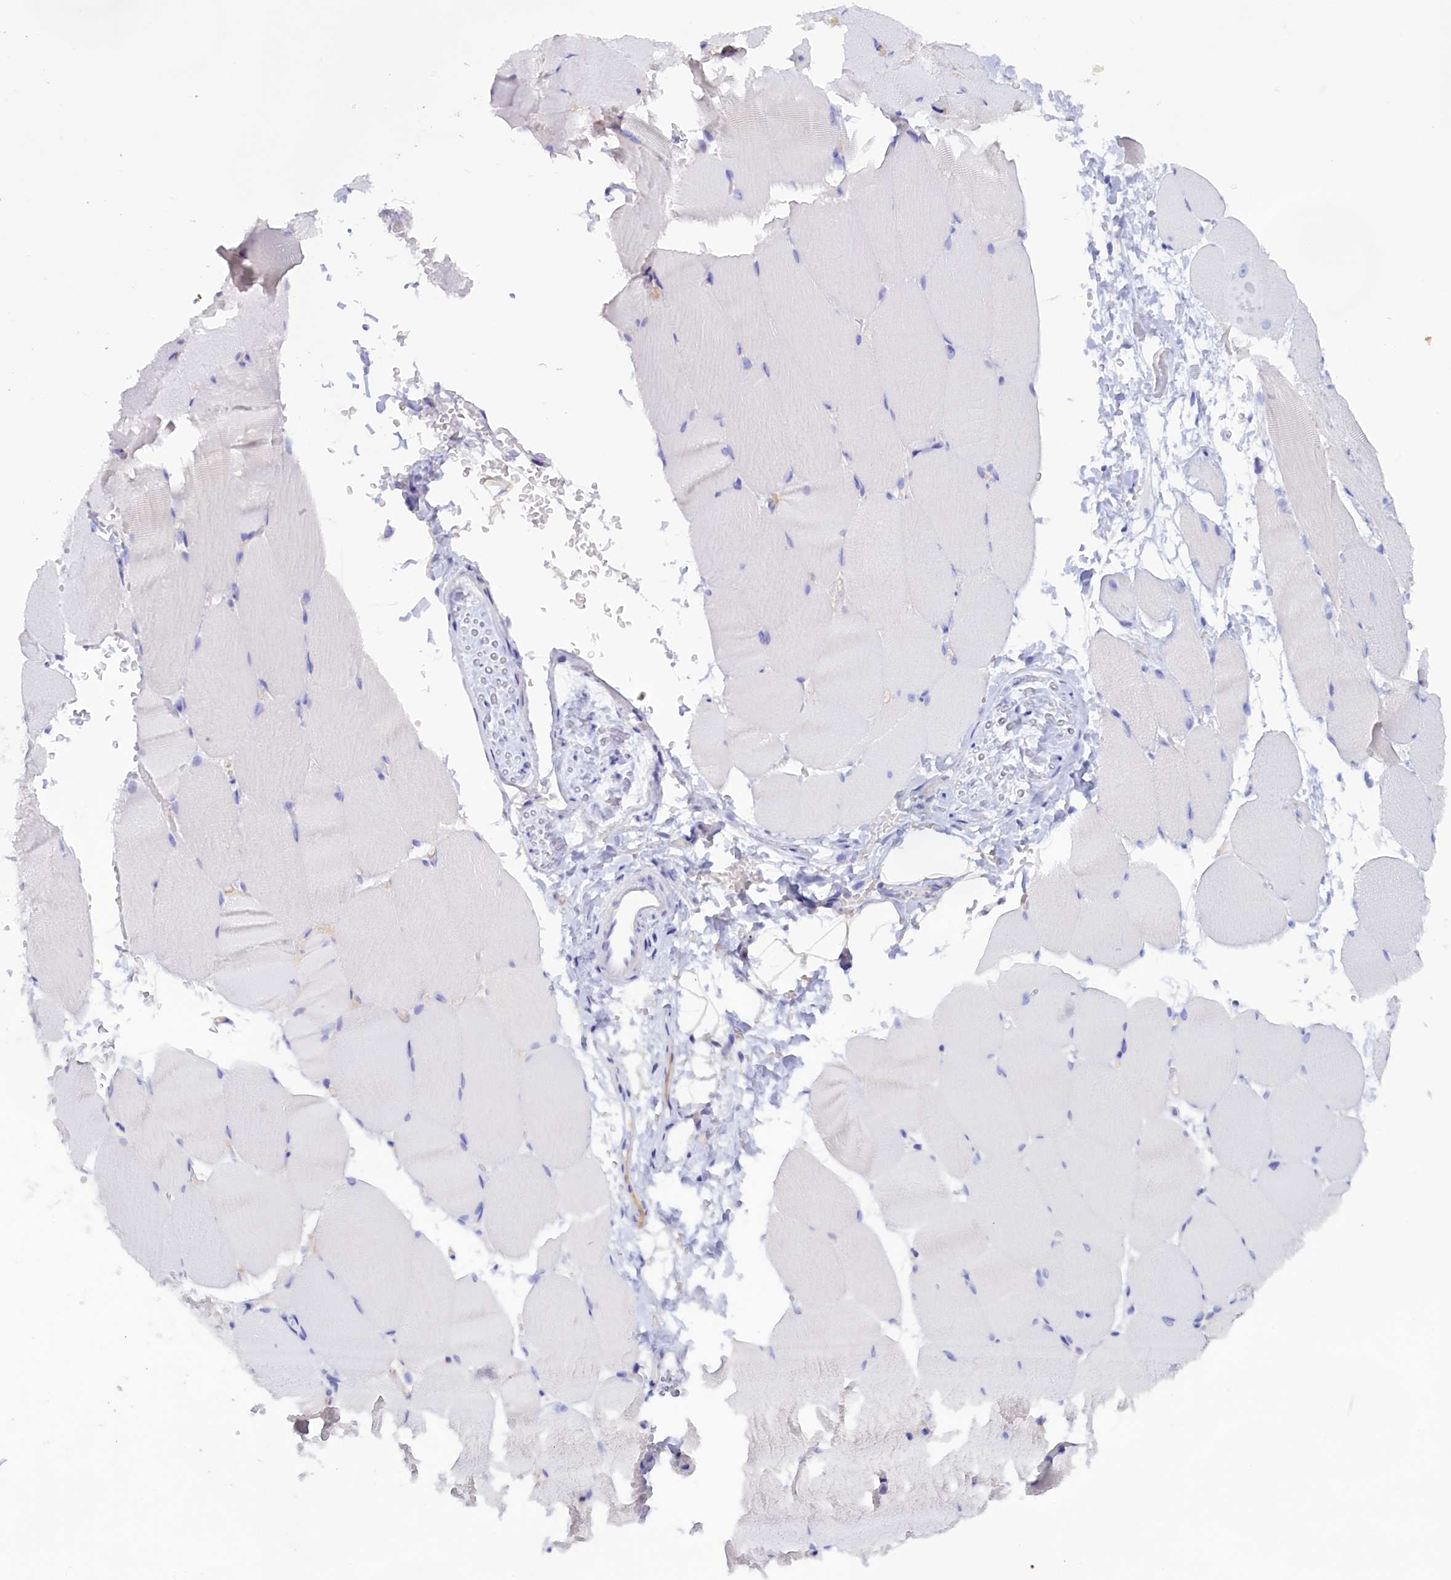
{"staining": {"intensity": "negative", "quantity": "none", "location": "none"}, "tissue": "skeletal muscle", "cell_type": "Myocytes", "image_type": "normal", "snomed": [{"axis": "morphology", "description": "Normal tissue, NOS"}, {"axis": "topography", "description": "Skeletal muscle"}, {"axis": "topography", "description": "Parathyroid gland"}], "caption": "Skeletal muscle stained for a protein using immunohistochemistry exhibits no expression myocytes.", "gene": "PROK2", "patient": {"sex": "female", "age": 37}}